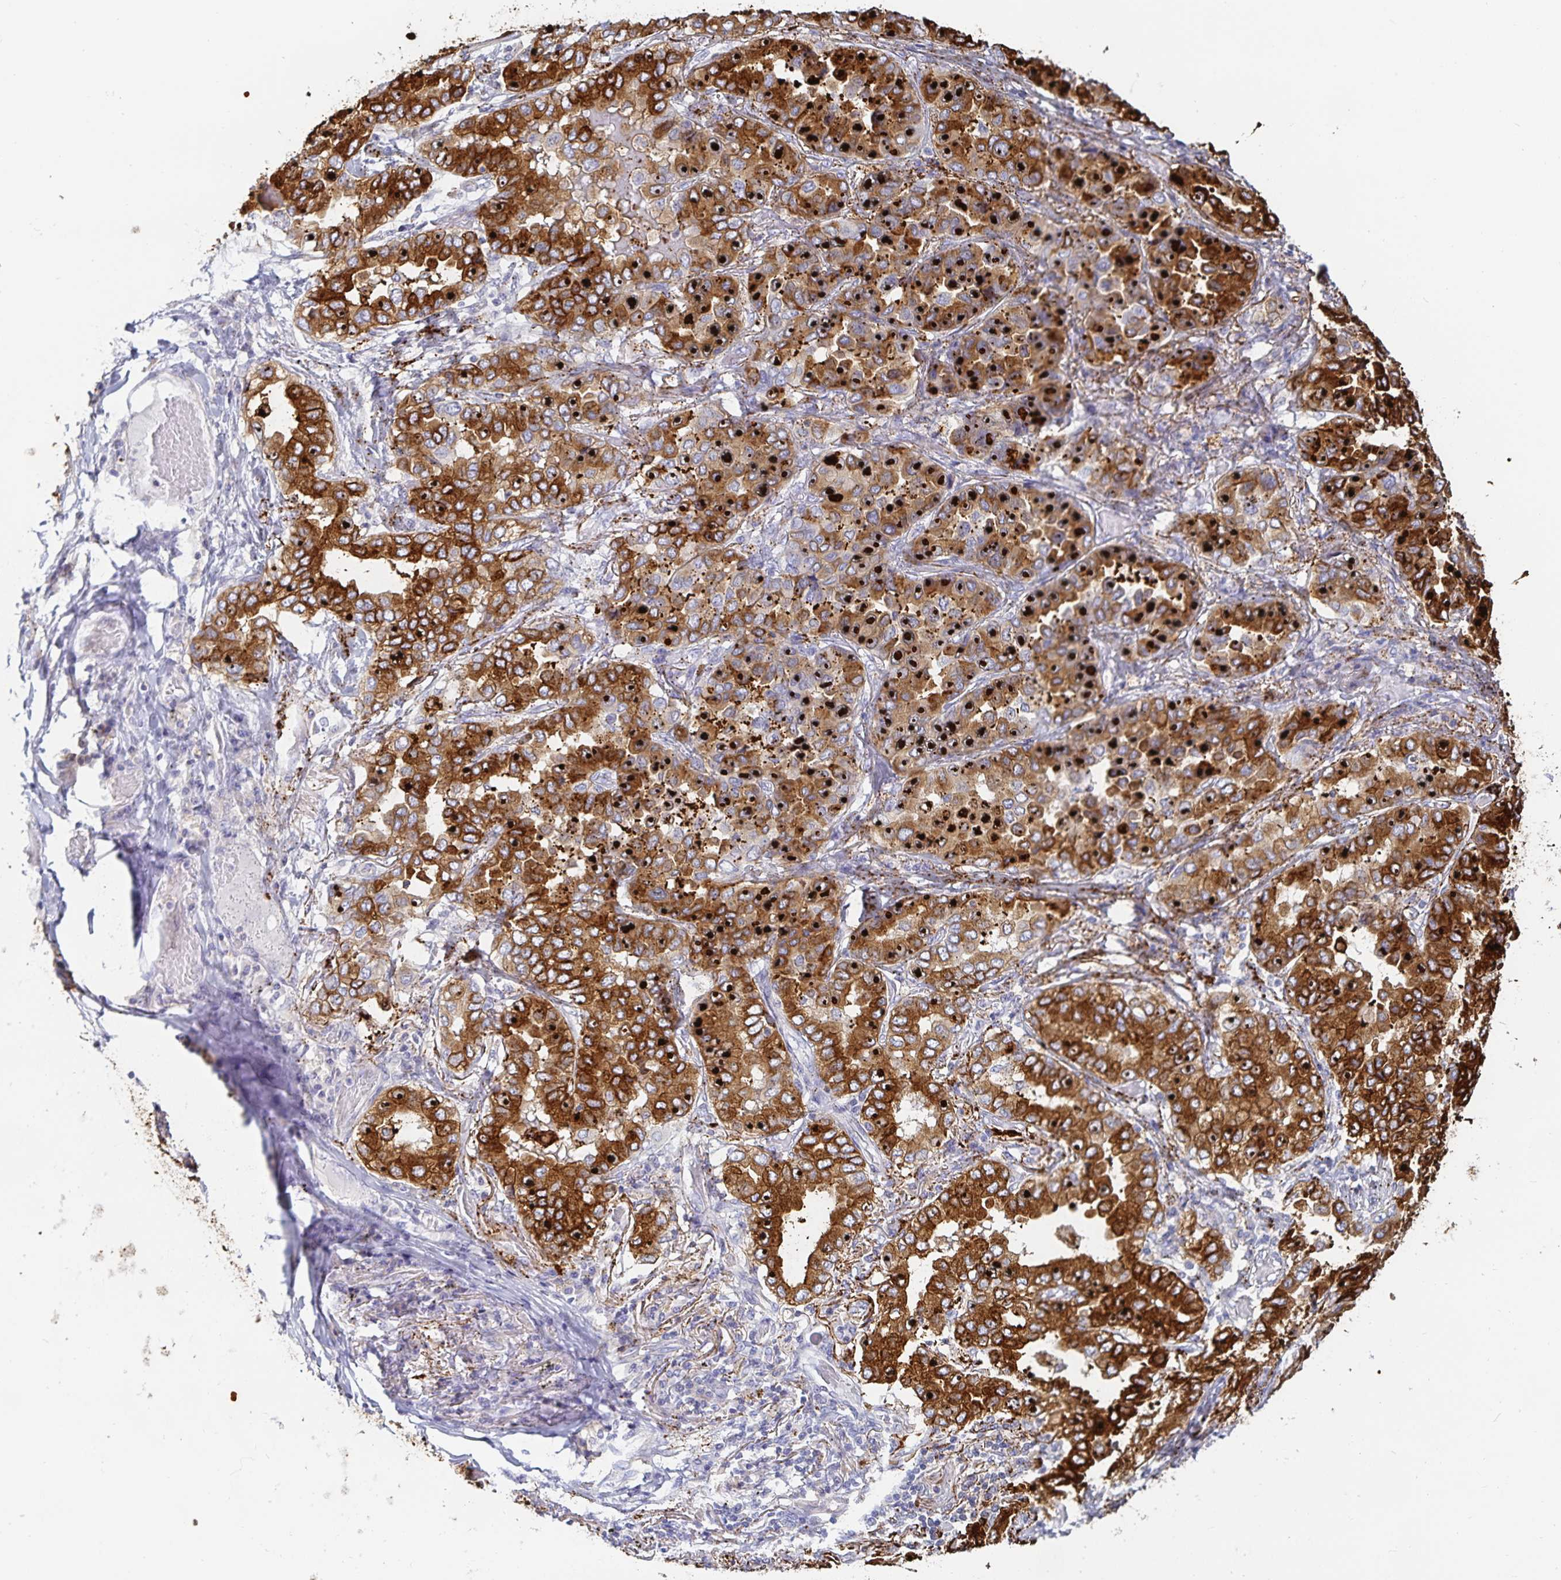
{"staining": {"intensity": "strong", "quantity": ">75%", "location": "cytoplasmic/membranous"}, "tissue": "lung cancer", "cell_type": "Tumor cells", "image_type": "cancer", "snomed": [{"axis": "morphology", "description": "Aneuploidy"}, {"axis": "morphology", "description": "Adenocarcinoma, NOS"}, {"axis": "morphology", "description": "Adenocarcinoma, metastatic, NOS"}, {"axis": "topography", "description": "Lymph node"}, {"axis": "topography", "description": "Lung"}], "caption": "Strong cytoplasmic/membranous expression for a protein is present in approximately >75% of tumor cells of lung cancer (metastatic adenocarcinoma) using immunohistochemistry (IHC).", "gene": "SFTPA1", "patient": {"sex": "female", "age": 48}}